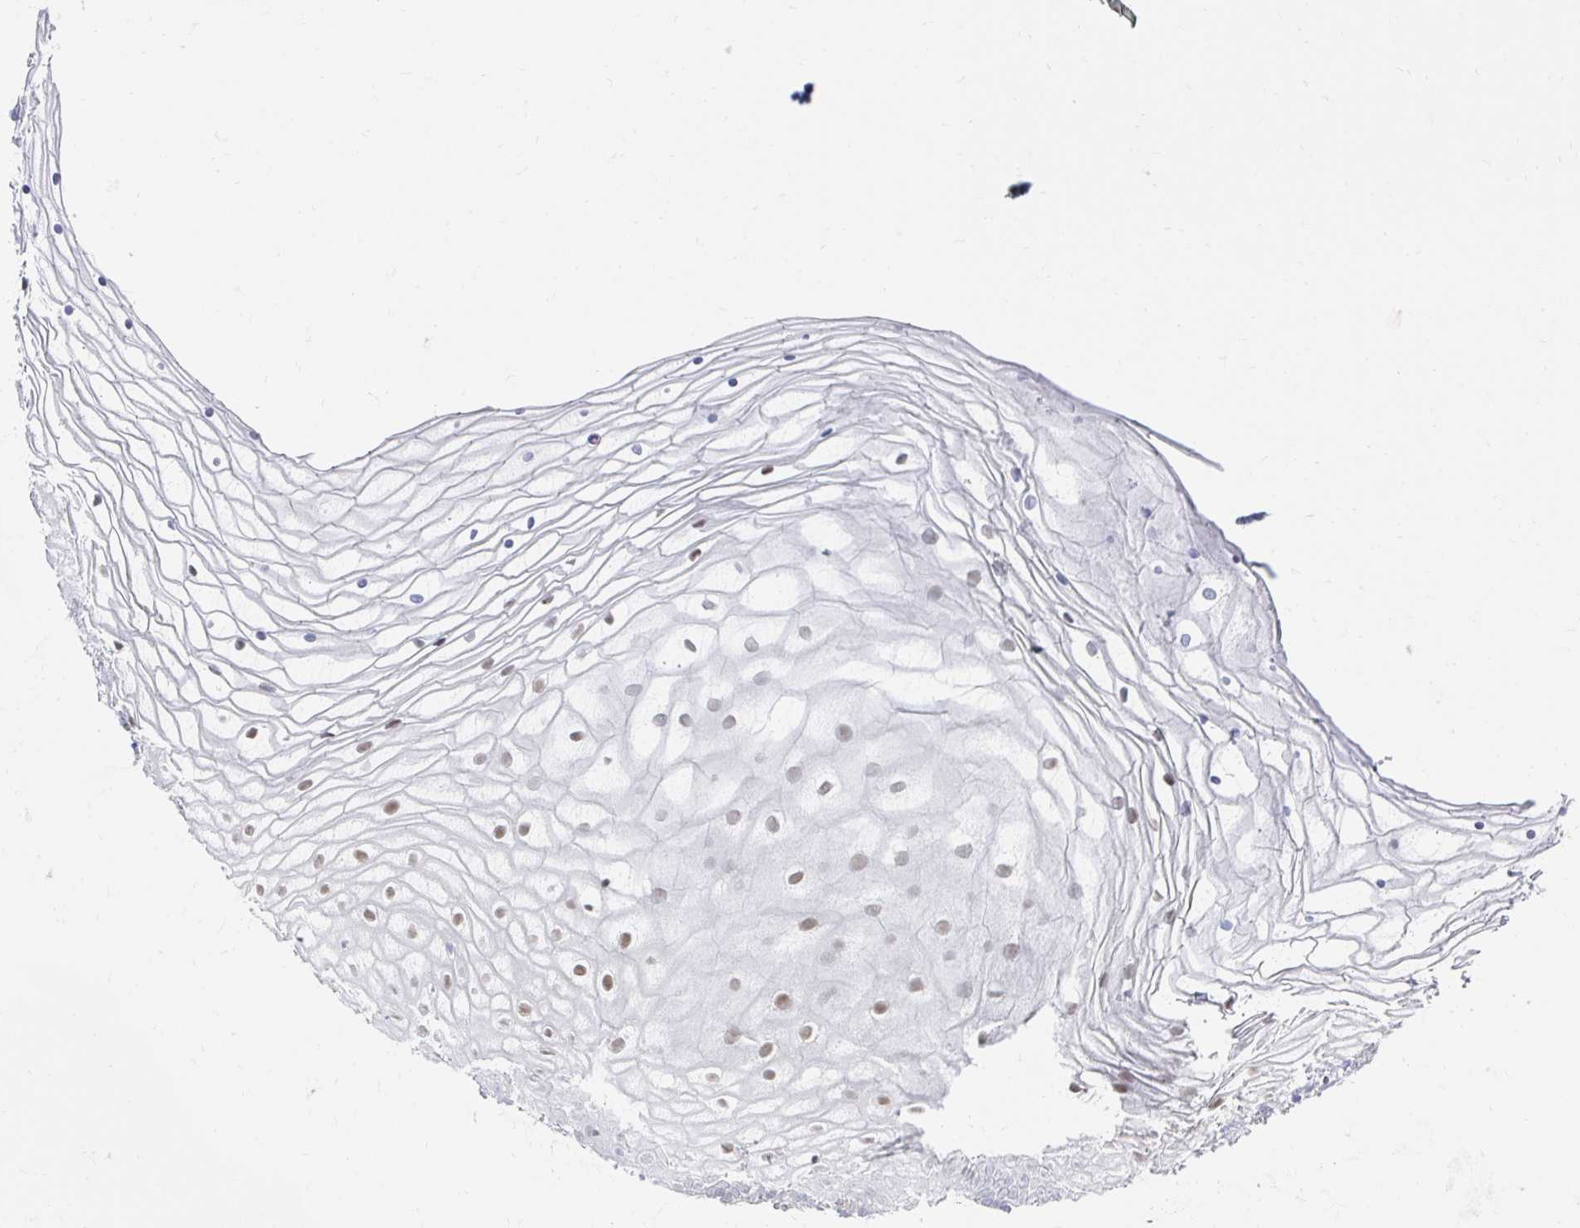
{"staining": {"intensity": "weak", "quantity": "<25%", "location": "nuclear"}, "tissue": "vagina", "cell_type": "Squamous epithelial cells", "image_type": "normal", "snomed": [{"axis": "morphology", "description": "Normal tissue, NOS"}, {"axis": "topography", "description": "Vagina"}], "caption": "IHC micrograph of unremarkable vagina stained for a protein (brown), which demonstrates no staining in squamous epithelial cells.", "gene": "NOCT", "patient": {"sex": "female", "age": 56}}